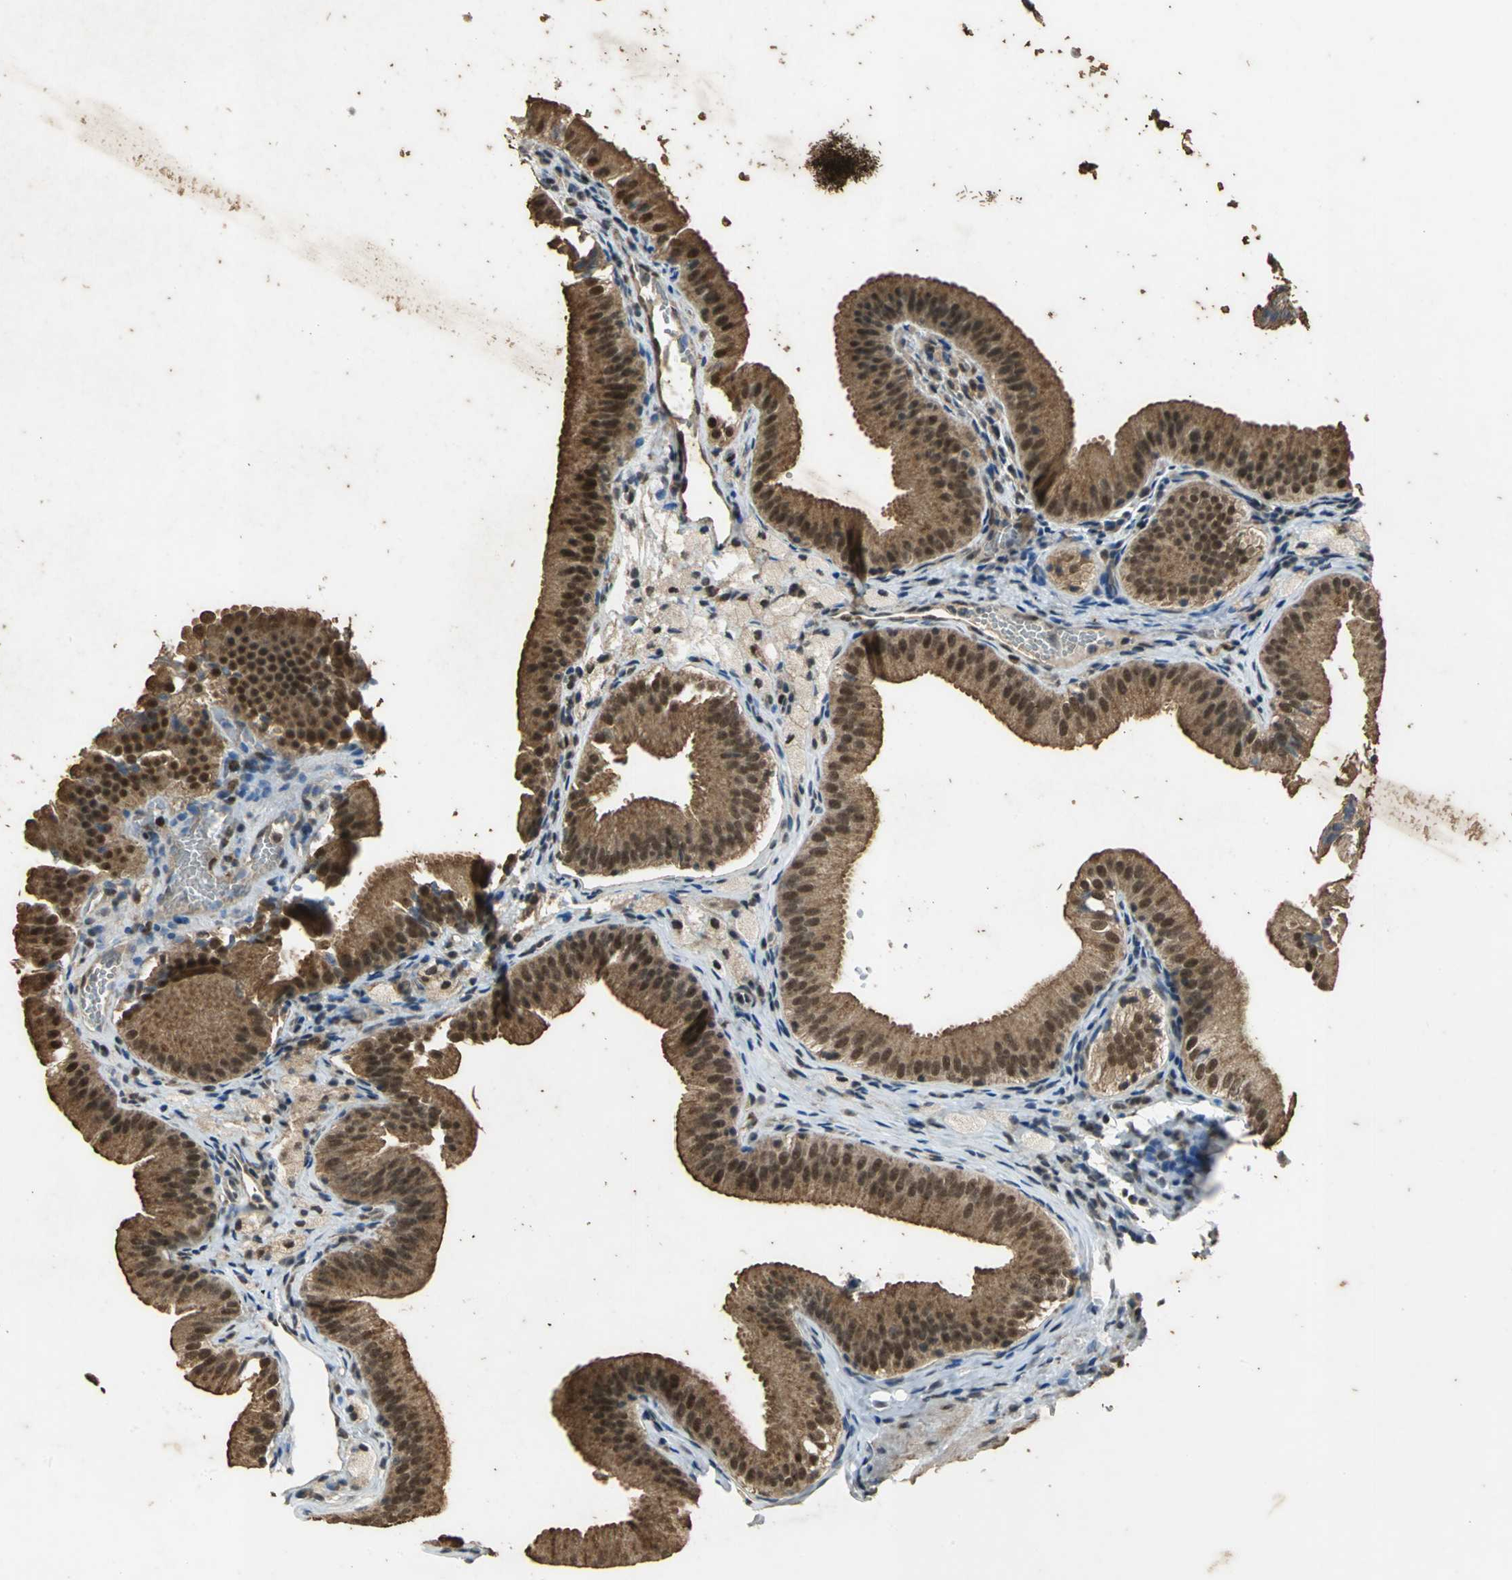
{"staining": {"intensity": "strong", "quantity": ">75%", "location": "cytoplasmic/membranous,nuclear"}, "tissue": "gallbladder", "cell_type": "Glandular cells", "image_type": "normal", "snomed": [{"axis": "morphology", "description": "Normal tissue, NOS"}, {"axis": "topography", "description": "Gallbladder"}], "caption": "Protein expression analysis of benign human gallbladder reveals strong cytoplasmic/membranous,nuclear positivity in about >75% of glandular cells. (IHC, brightfield microscopy, high magnification).", "gene": "NOTCH3", "patient": {"sex": "female", "age": 24}}